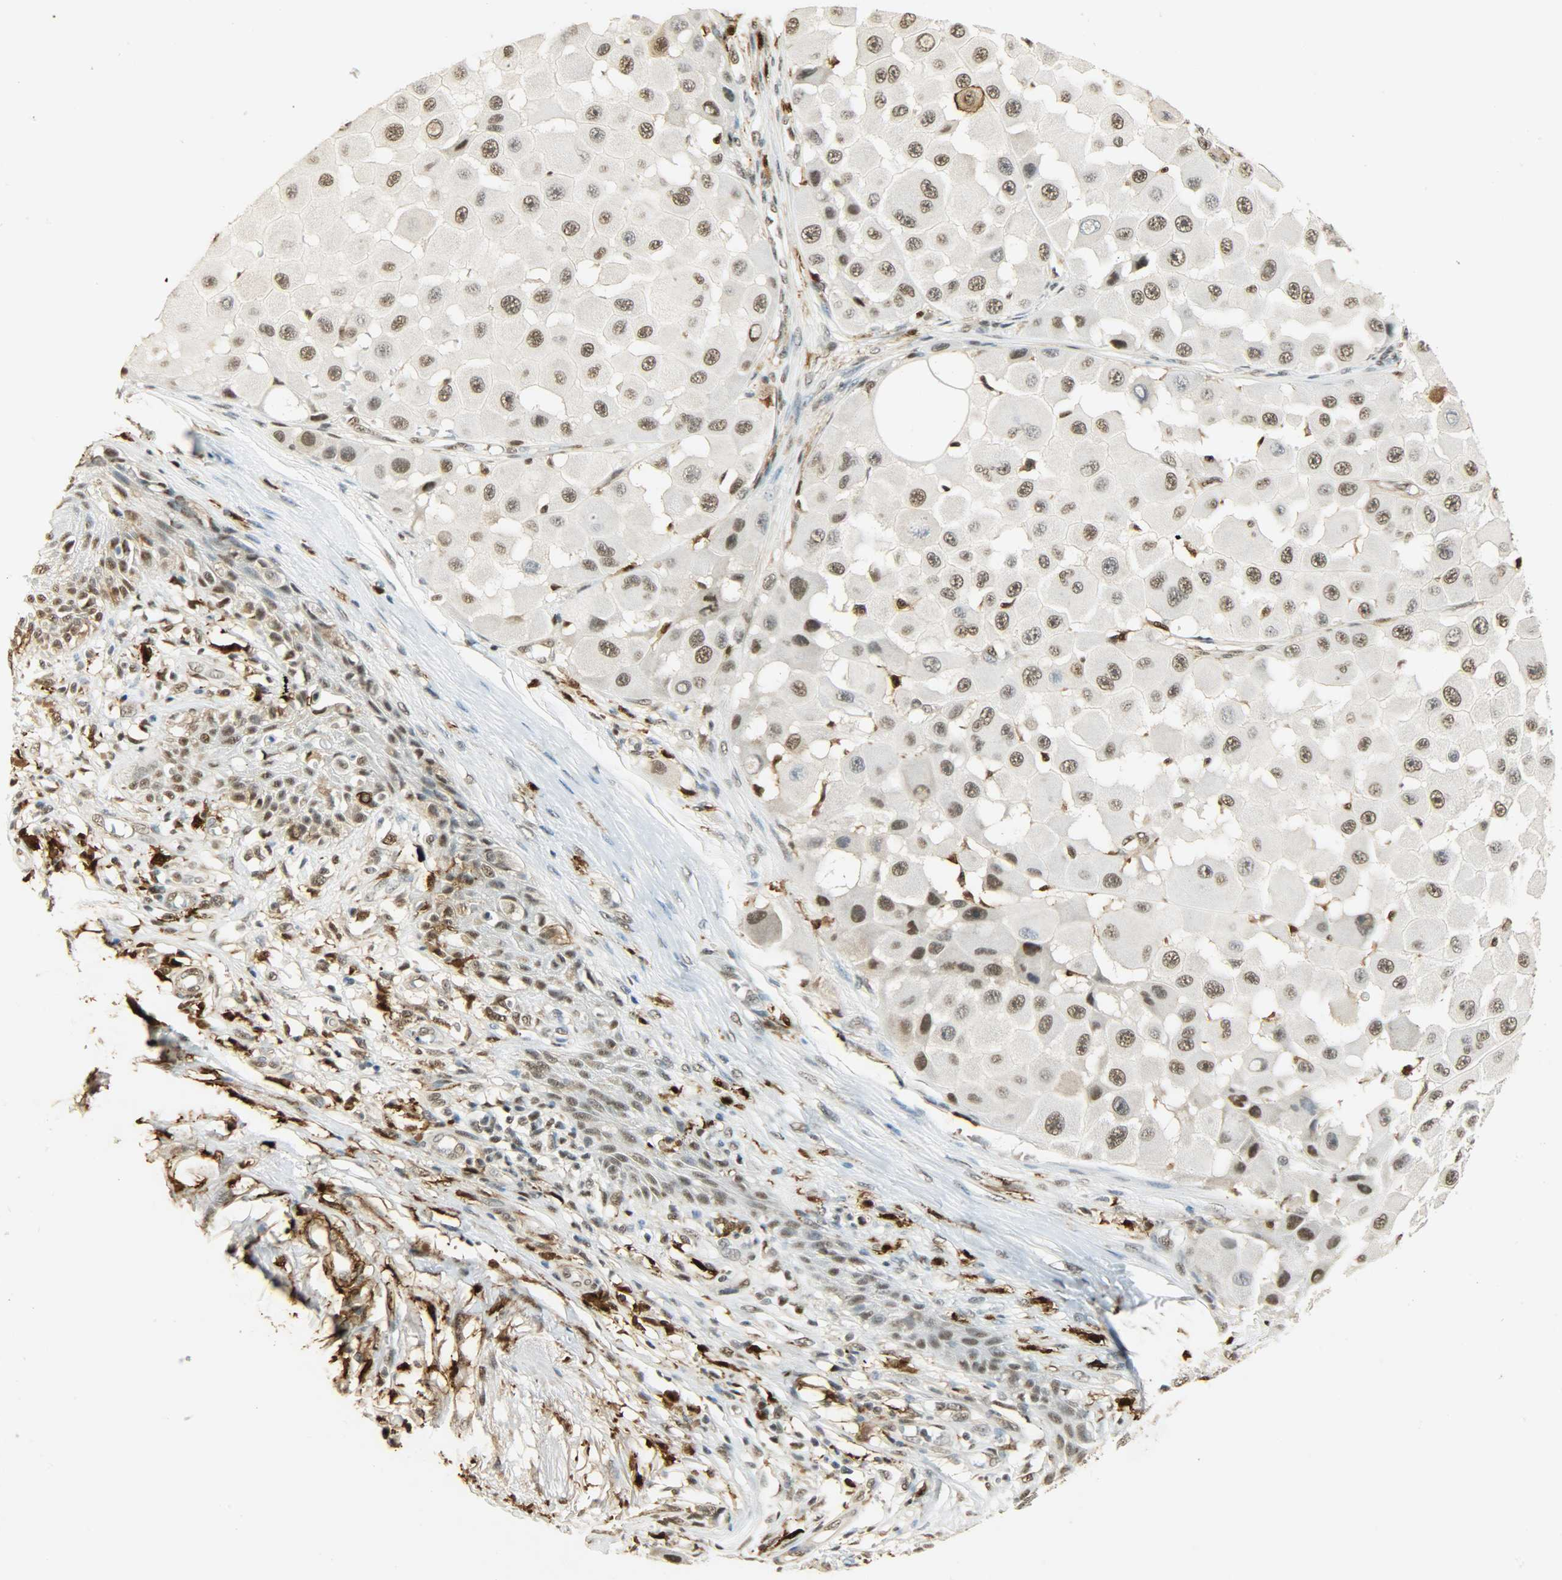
{"staining": {"intensity": "moderate", "quantity": ">75%", "location": "nuclear"}, "tissue": "melanoma", "cell_type": "Tumor cells", "image_type": "cancer", "snomed": [{"axis": "morphology", "description": "Malignant melanoma, NOS"}, {"axis": "topography", "description": "Skin"}], "caption": "Immunohistochemistry (IHC) image of melanoma stained for a protein (brown), which exhibits medium levels of moderate nuclear expression in approximately >75% of tumor cells.", "gene": "NGFR", "patient": {"sex": "female", "age": 81}}